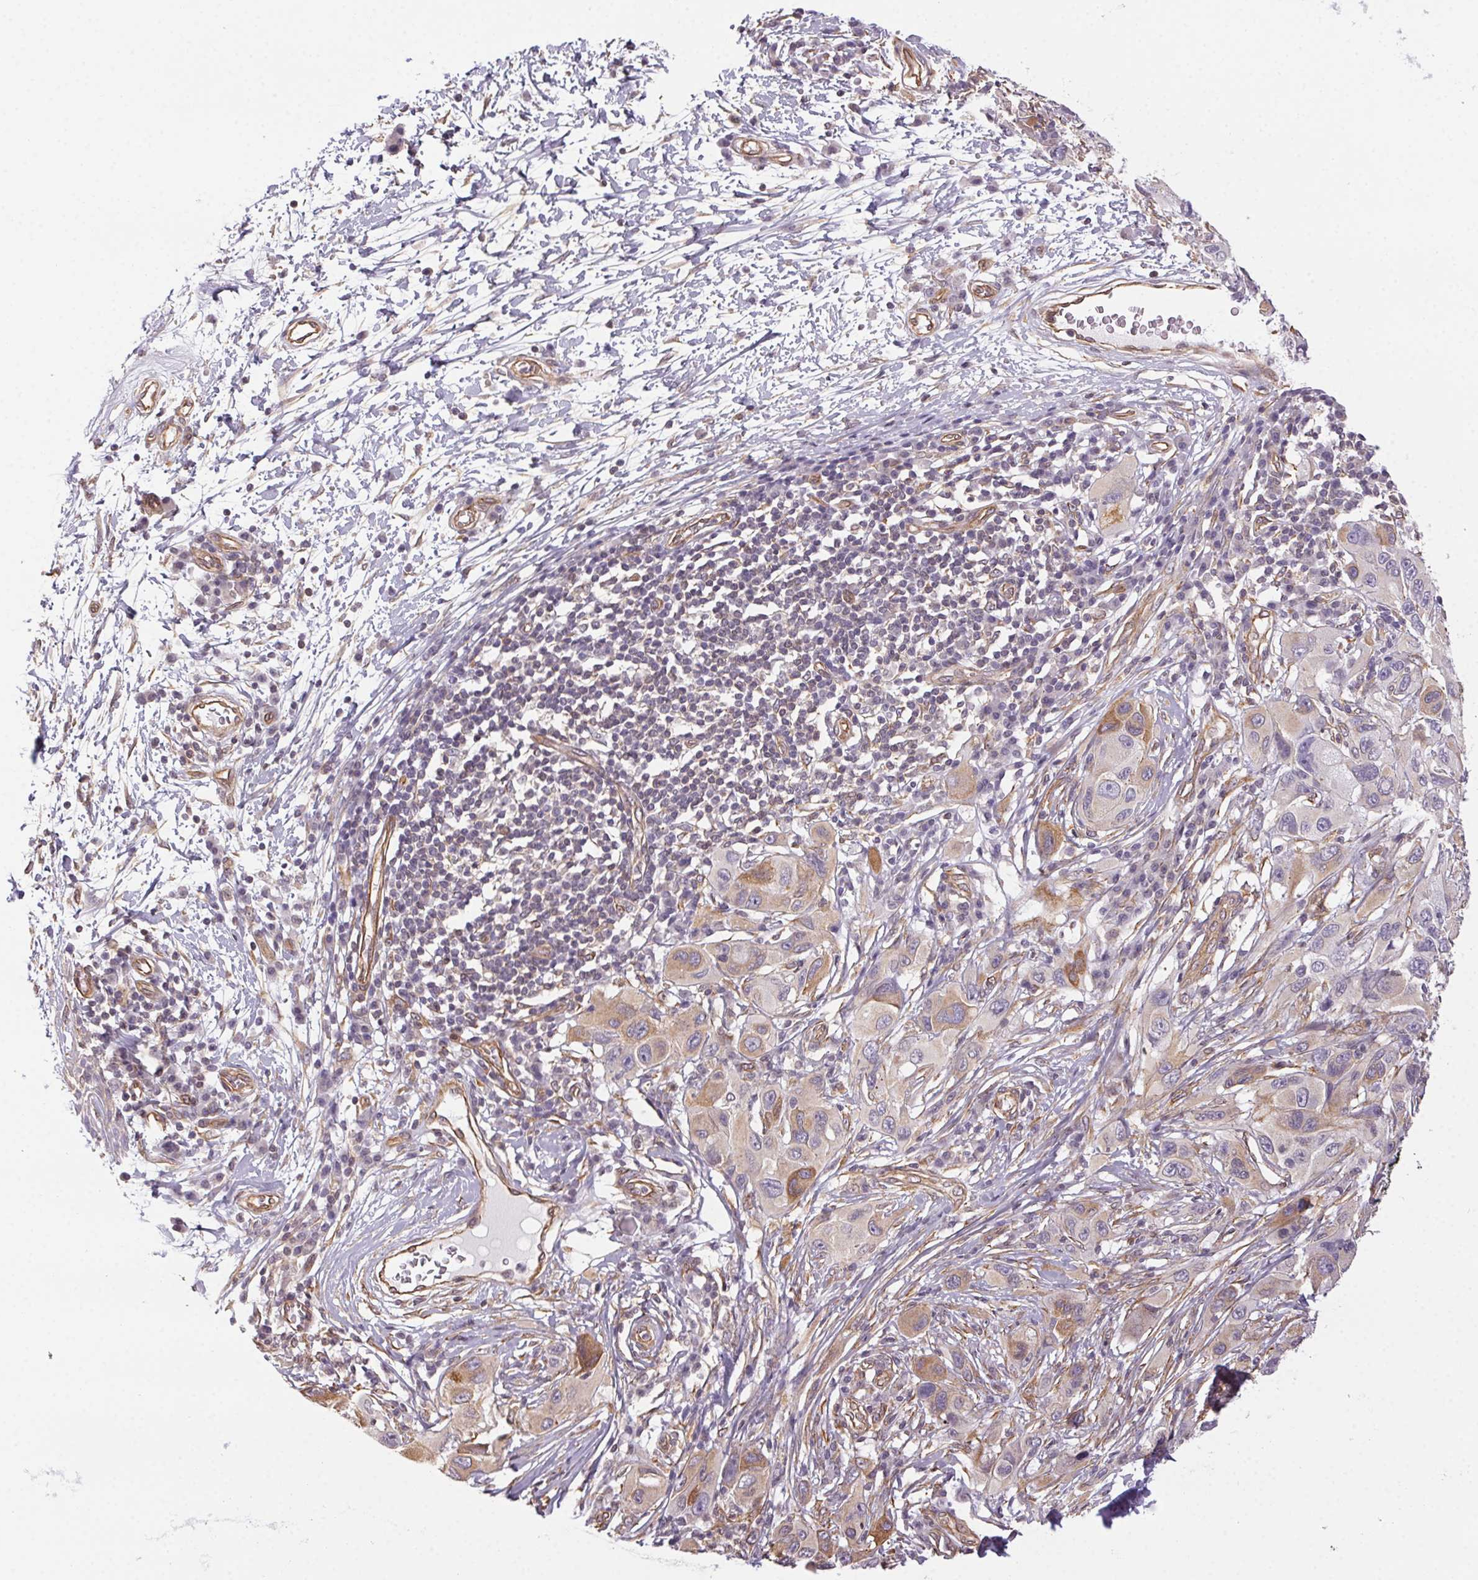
{"staining": {"intensity": "weak", "quantity": "<25%", "location": "cytoplasmic/membranous"}, "tissue": "melanoma", "cell_type": "Tumor cells", "image_type": "cancer", "snomed": [{"axis": "morphology", "description": "Malignant melanoma, NOS"}, {"axis": "topography", "description": "Skin"}], "caption": "Tumor cells are negative for protein expression in human malignant melanoma.", "gene": "PLA2G4F", "patient": {"sex": "male", "age": 53}}